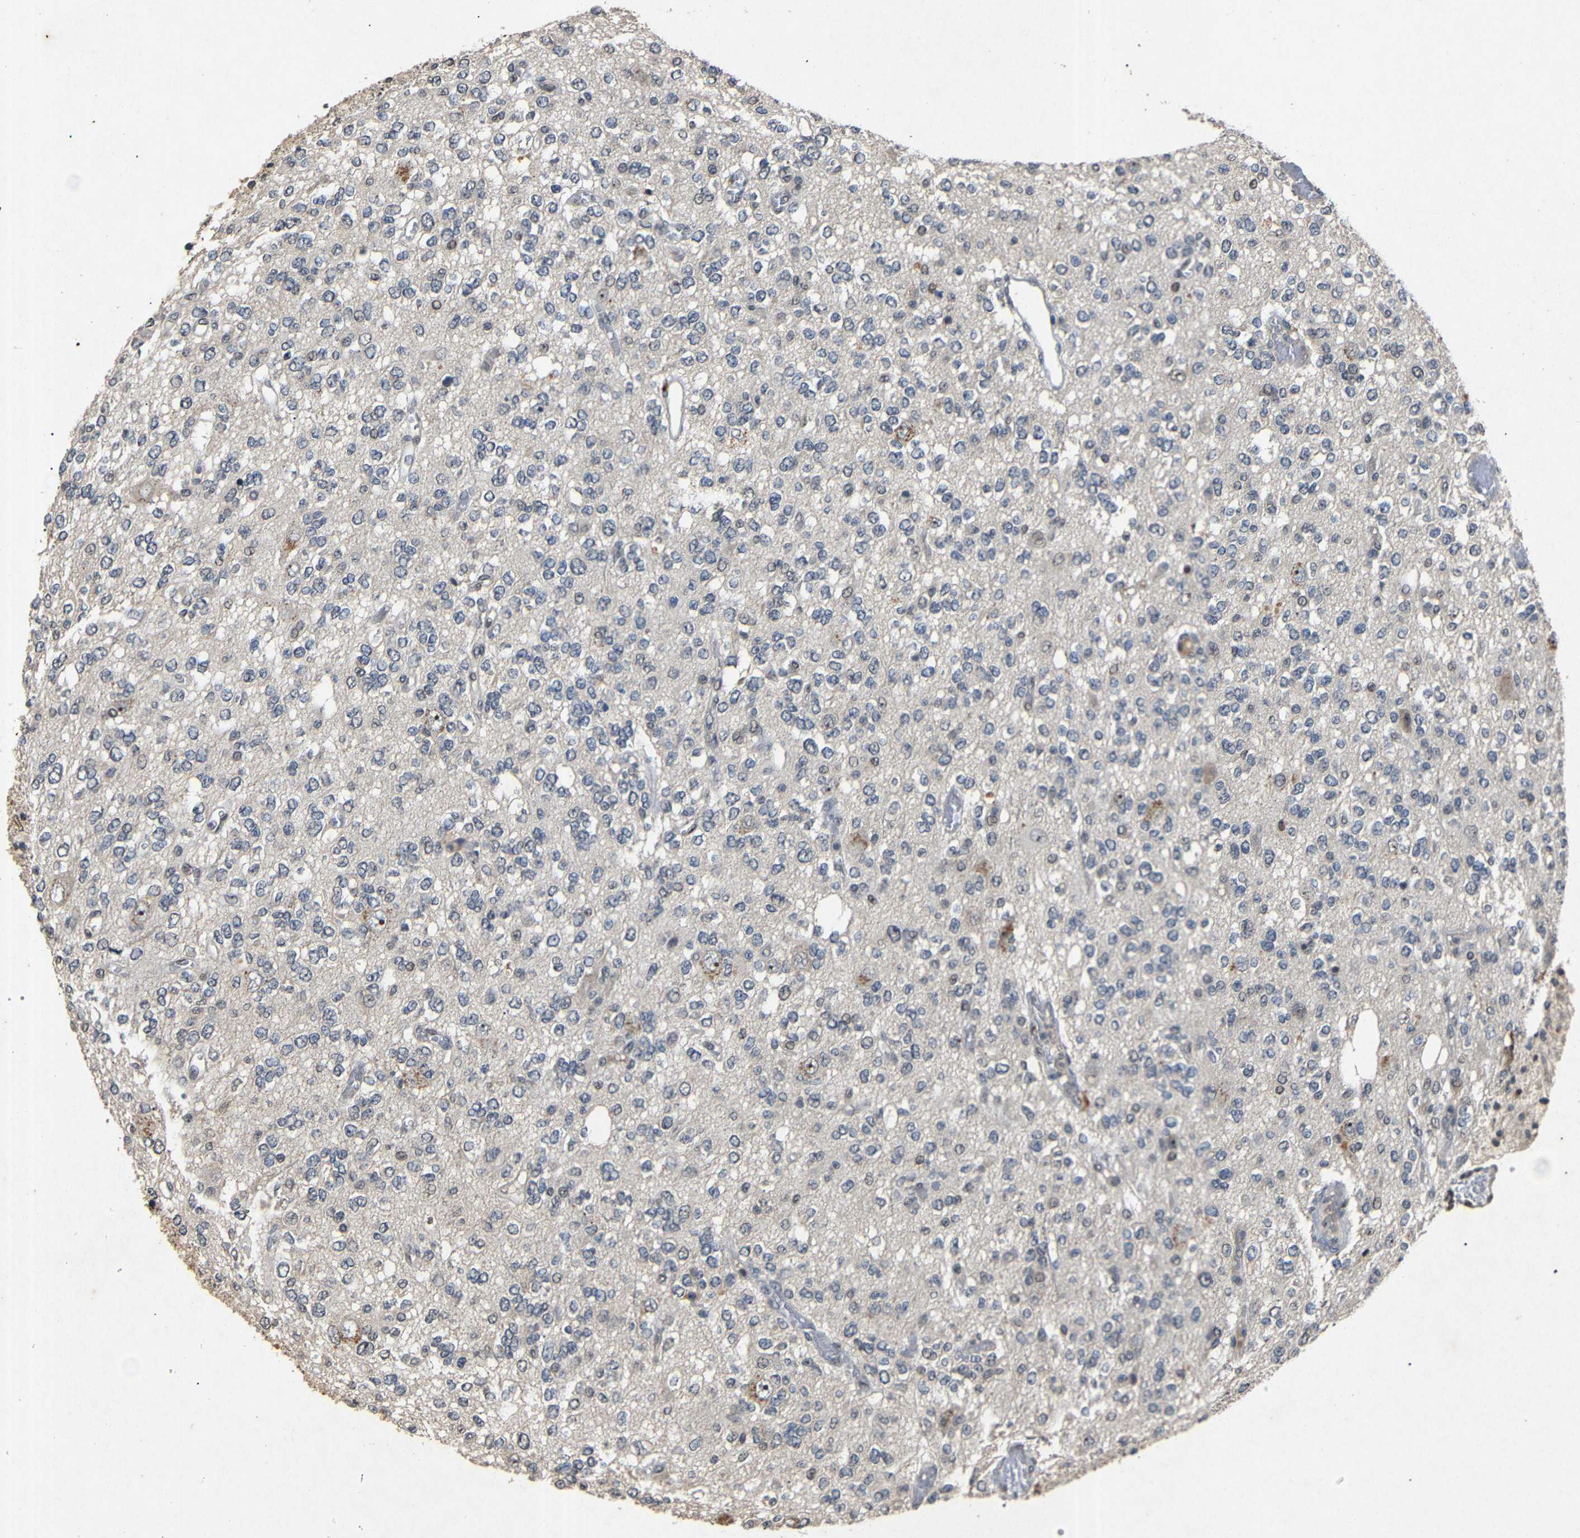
{"staining": {"intensity": "moderate", "quantity": "<25%", "location": "nuclear"}, "tissue": "glioma", "cell_type": "Tumor cells", "image_type": "cancer", "snomed": [{"axis": "morphology", "description": "Glioma, malignant, Low grade"}, {"axis": "topography", "description": "Brain"}], "caption": "Low-grade glioma (malignant) tissue displays moderate nuclear expression in approximately <25% of tumor cells, visualized by immunohistochemistry.", "gene": "PARN", "patient": {"sex": "male", "age": 38}}